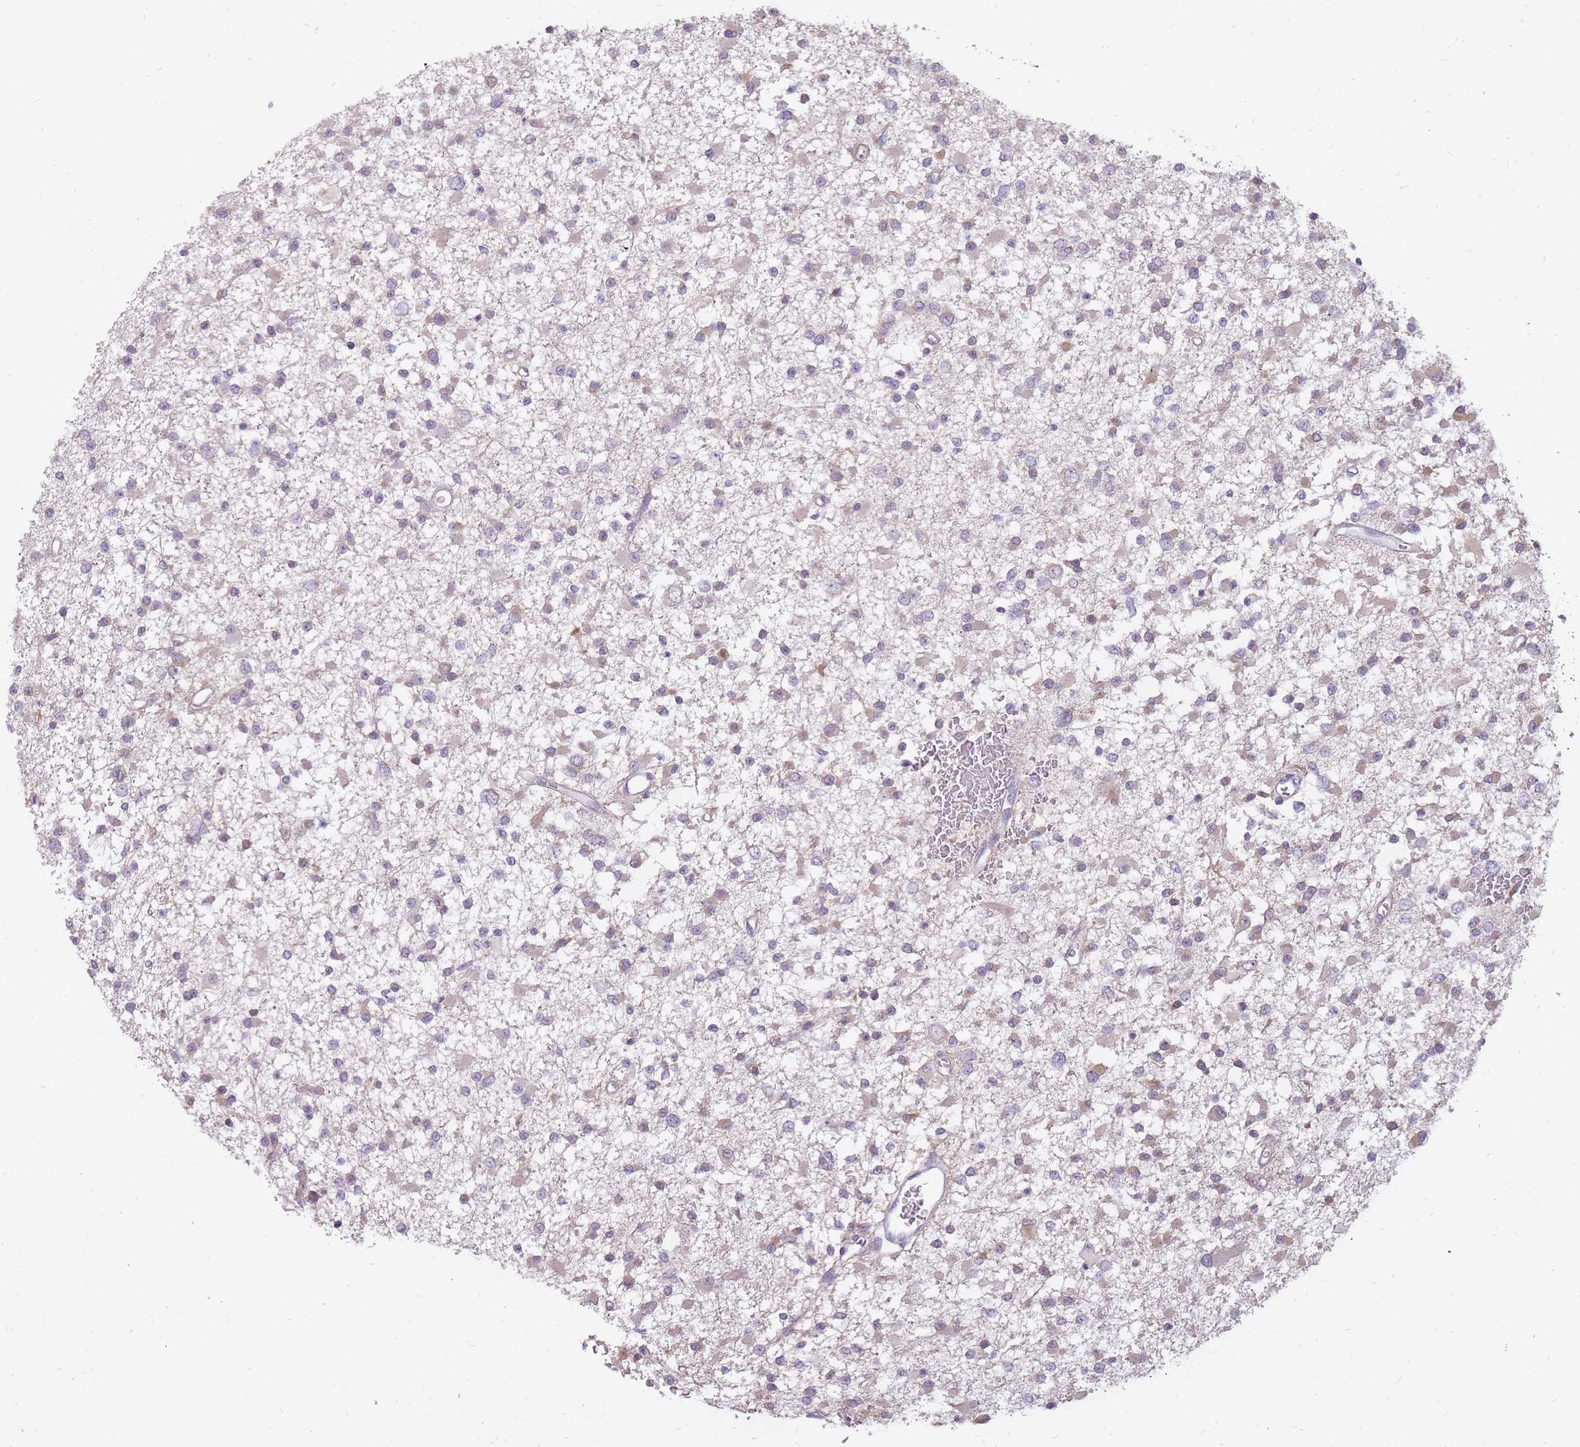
{"staining": {"intensity": "weak", "quantity": "25%-75%", "location": "cytoplasmic/membranous,nuclear"}, "tissue": "glioma", "cell_type": "Tumor cells", "image_type": "cancer", "snomed": [{"axis": "morphology", "description": "Glioma, malignant, Low grade"}, {"axis": "topography", "description": "Brain"}], "caption": "Immunohistochemical staining of malignant low-grade glioma displays low levels of weak cytoplasmic/membranous and nuclear protein staining in approximately 25%-75% of tumor cells. (DAB (3,3'-diaminobenzidine) = brown stain, brightfield microscopy at high magnification).", "gene": "POMZP3", "patient": {"sex": "female", "age": 22}}